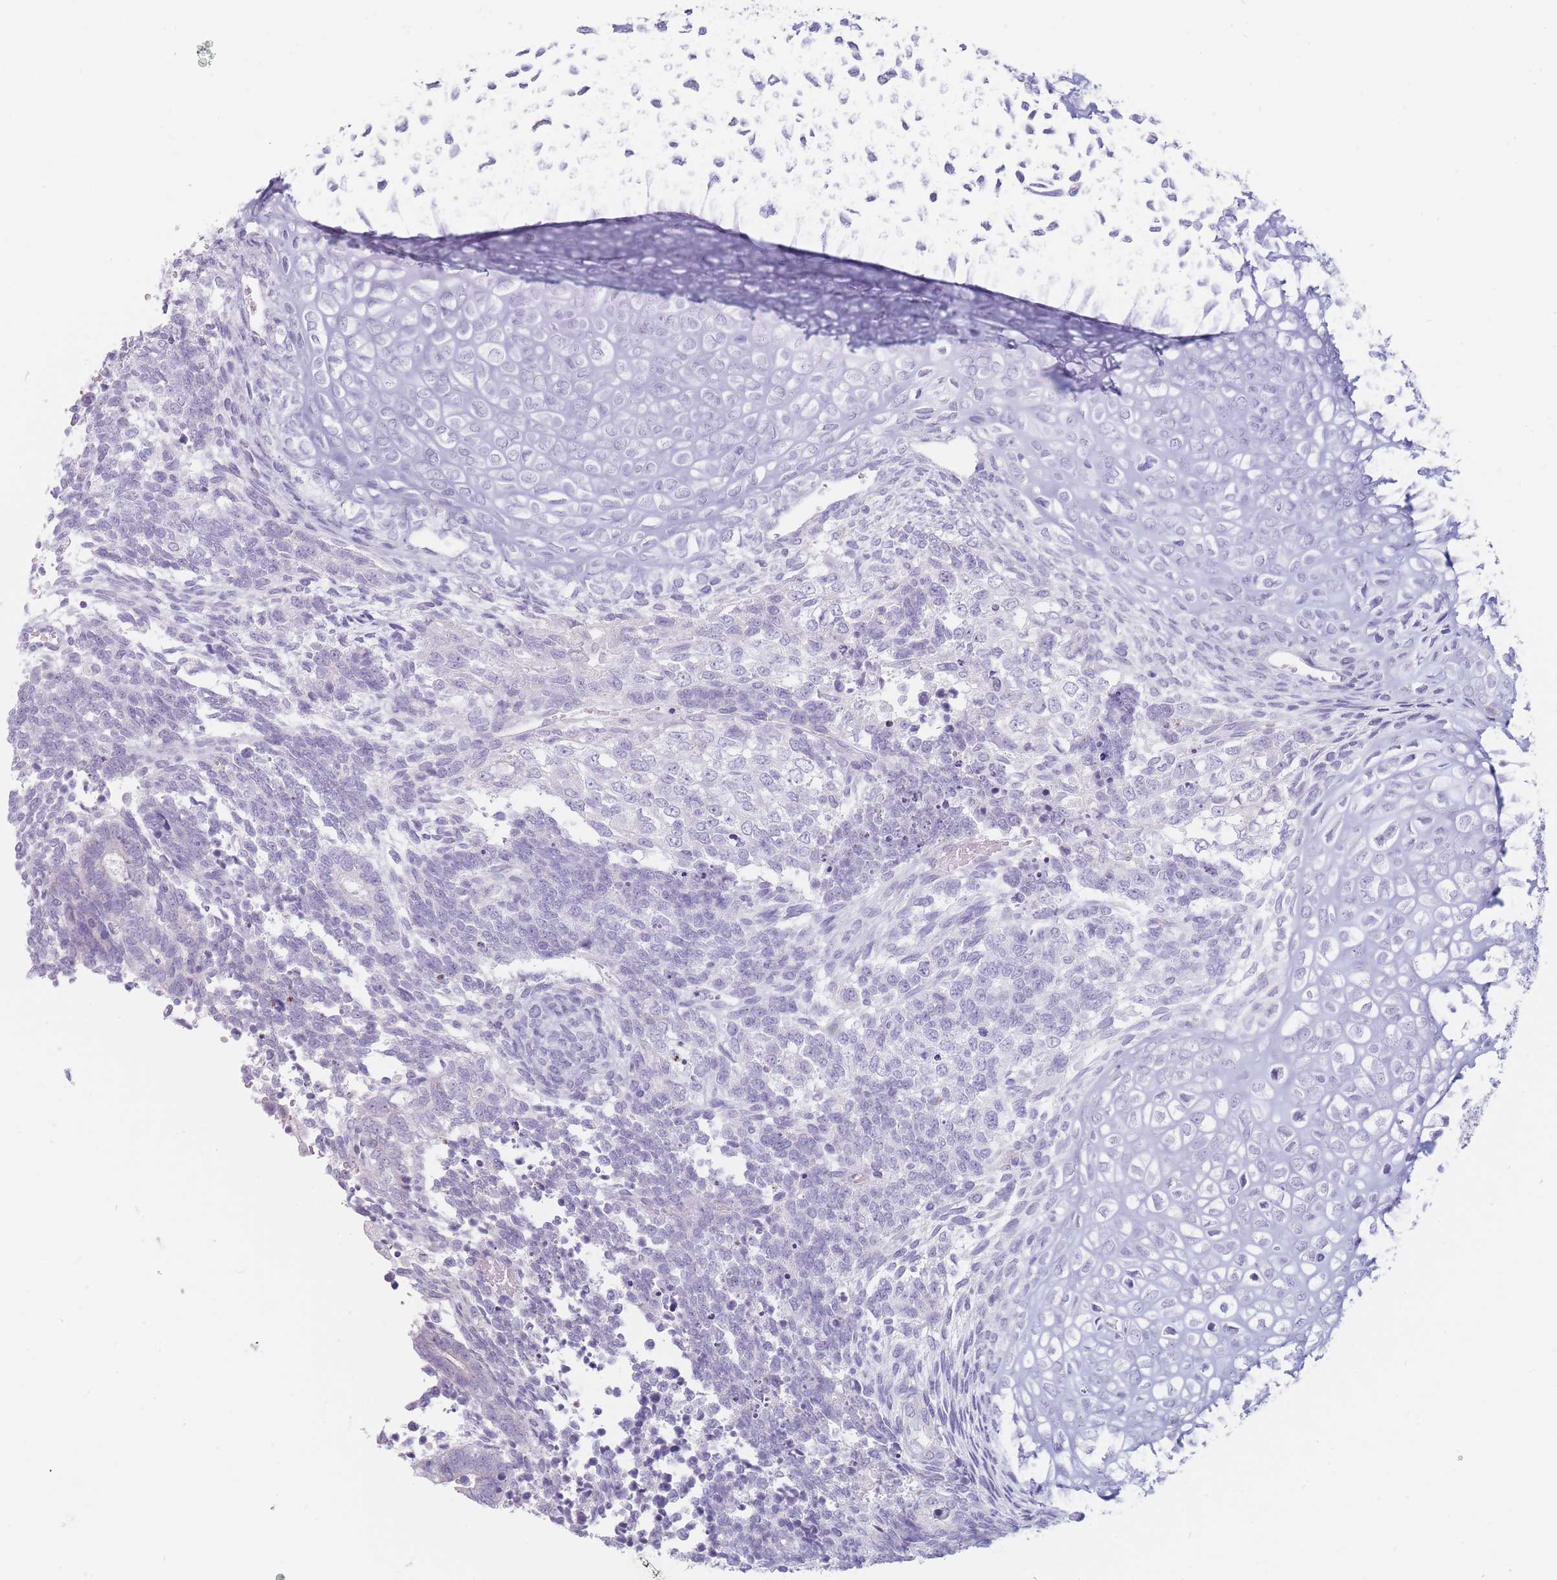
{"staining": {"intensity": "negative", "quantity": "none", "location": "none"}, "tissue": "testis cancer", "cell_type": "Tumor cells", "image_type": "cancer", "snomed": [{"axis": "morphology", "description": "Carcinoma, Embryonal, NOS"}, {"axis": "topography", "description": "Testis"}], "caption": "IHC photomicrograph of neoplastic tissue: human testis embryonal carcinoma stained with DAB (3,3'-diaminobenzidine) shows no significant protein expression in tumor cells.", "gene": "GPR12", "patient": {"sex": "male", "age": 23}}